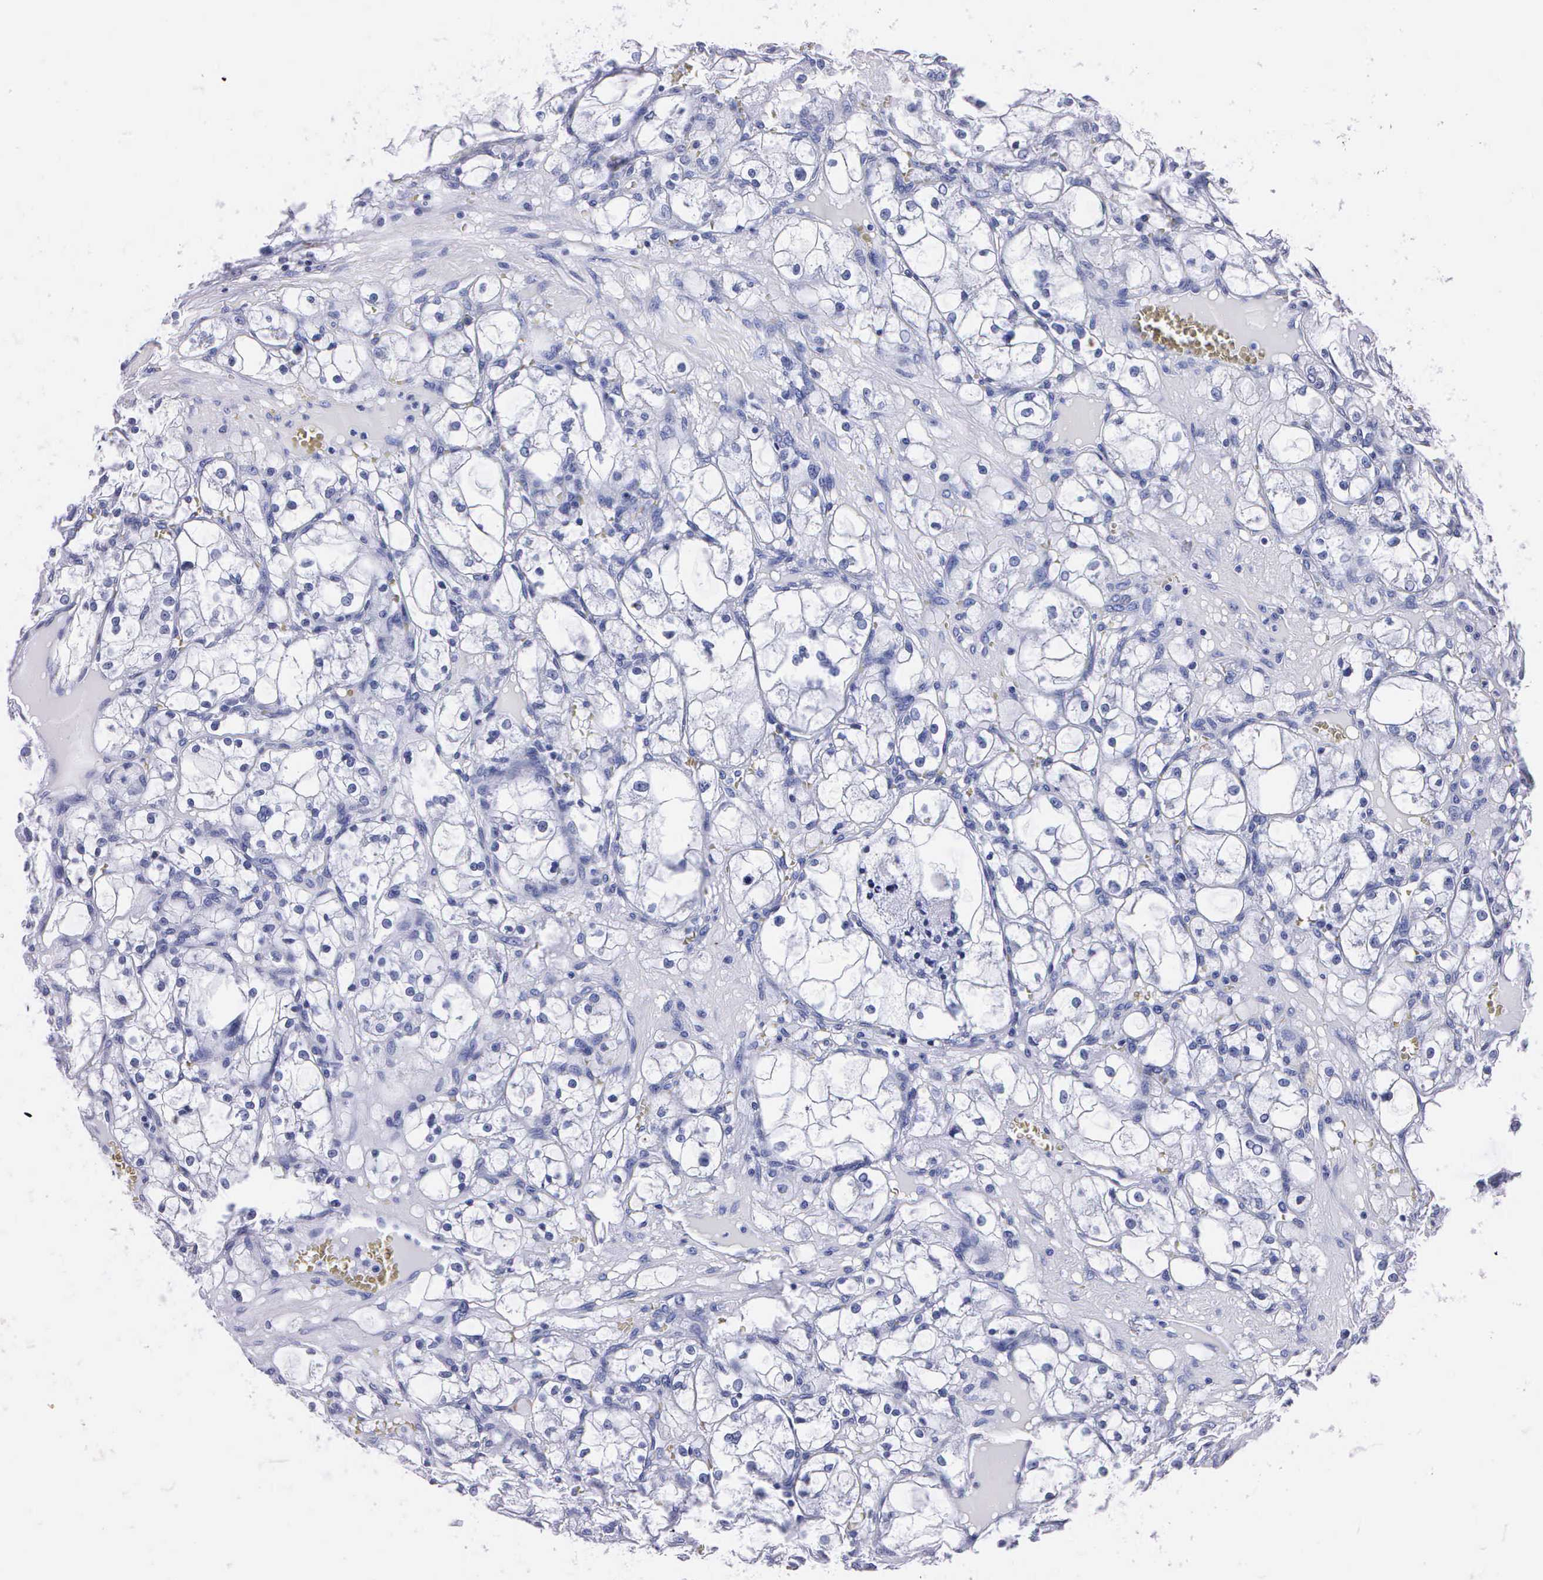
{"staining": {"intensity": "negative", "quantity": "none", "location": "none"}, "tissue": "renal cancer", "cell_type": "Tumor cells", "image_type": "cancer", "snomed": [{"axis": "morphology", "description": "Adenocarcinoma, NOS"}, {"axis": "topography", "description": "Kidney"}], "caption": "Immunohistochemistry micrograph of neoplastic tissue: adenocarcinoma (renal) stained with DAB (3,3'-diaminobenzidine) exhibits no significant protein expression in tumor cells.", "gene": "MB", "patient": {"sex": "male", "age": 61}}